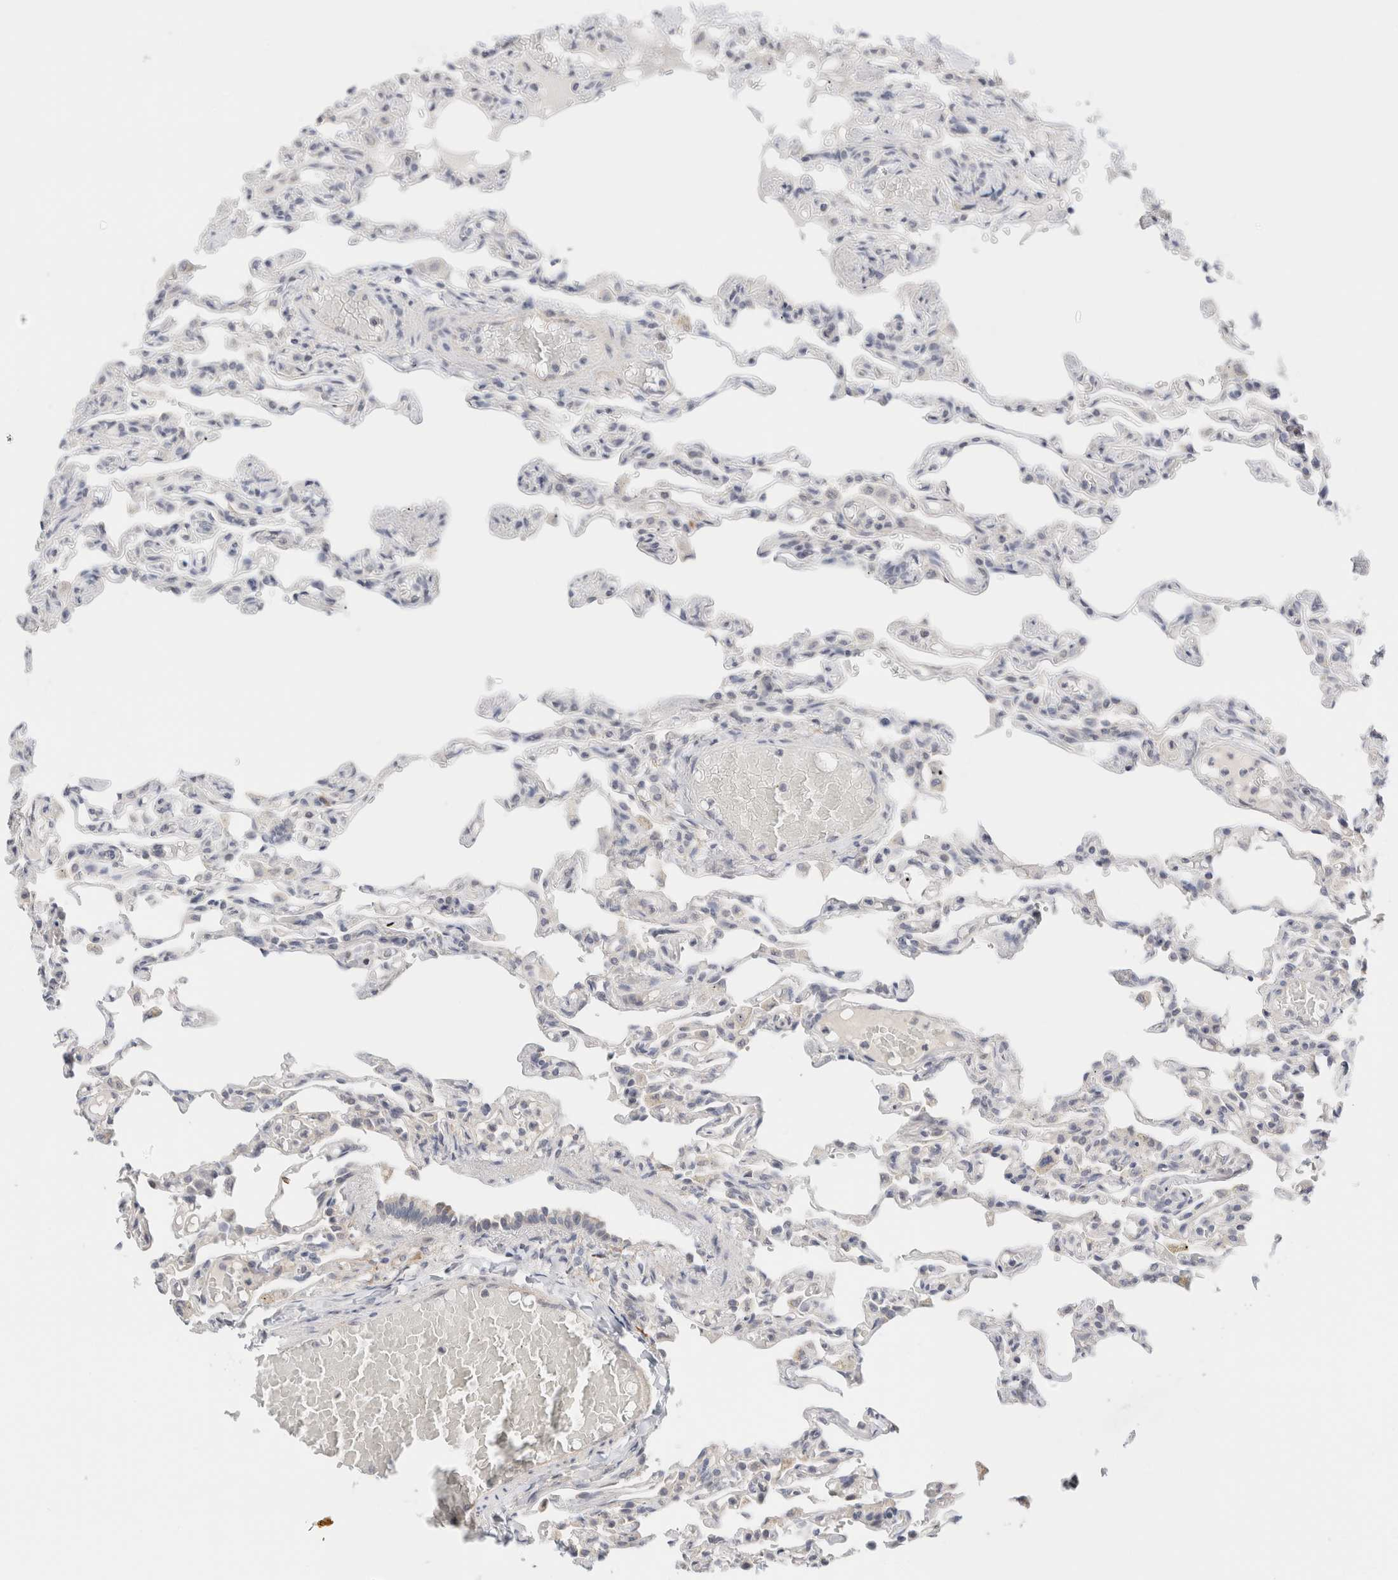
{"staining": {"intensity": "negative", "quantity": "none", "location": "none"}, "tissue": "lung", "cell_type": "Alveolar cells", "image_type": "normal", "snomed": [{"axis": "morphology", "description": "Normal tissue, NOS"}, {"axis": "topography", "description": "Lung"}], "caption": "IHC micrograph of unremarkable lung: lung stained with DAB (3,3'-diaminobenzidine) displays no significant protein staining in alveolar cells.", "gene": "SPRTN", "patient": {"sex": "male", "age": 21}}